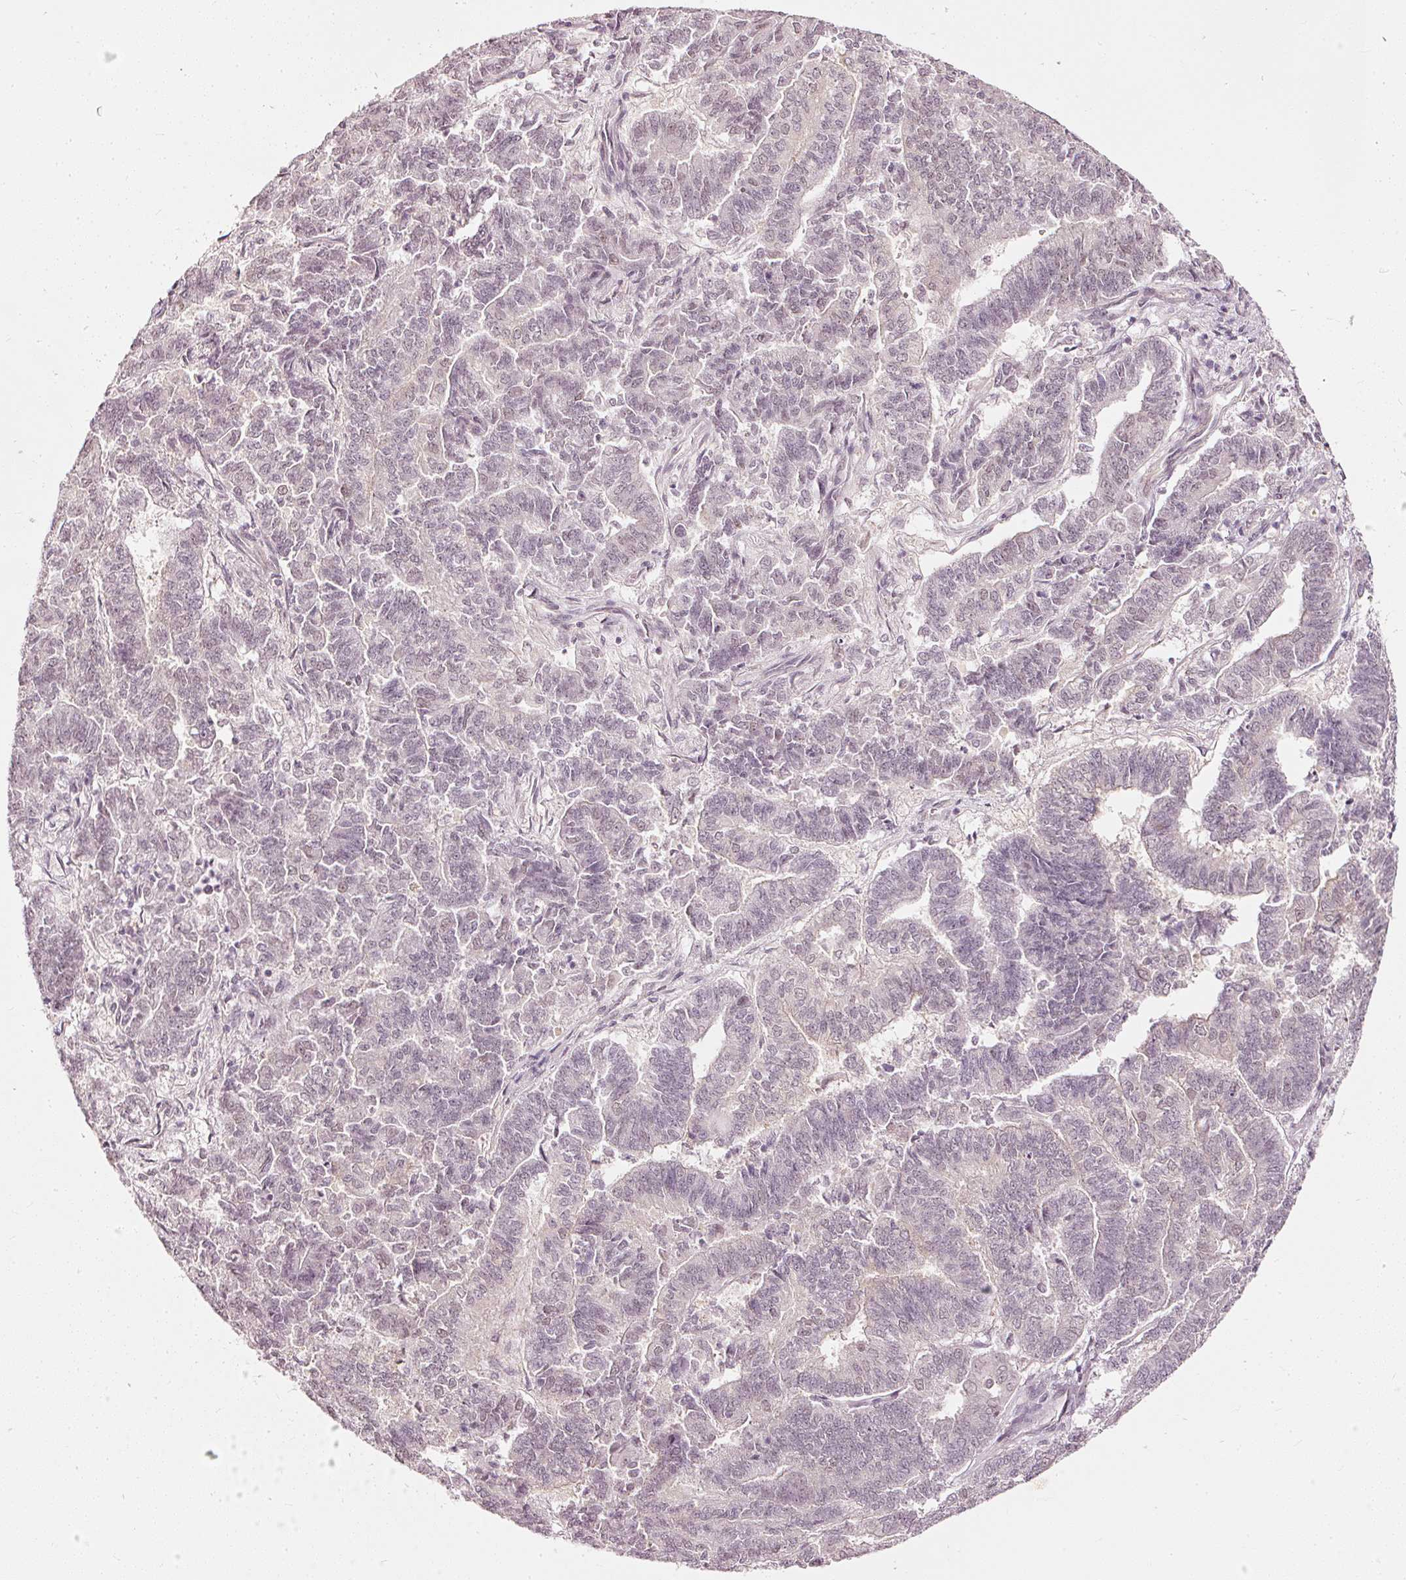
{"staining": {"intensity": "negative", "quantity": "none", "location": "none"}, "tissue": "endometrial cancer", "cell_type": "Tumor cells", "image_type": "cancer", "snomed": [{"axis": "morphology", "description": "Adenocarcinoma, NOS"}, {"axis": "topography", "description": "Endometrium"}], "caption": "There is no significant expression in tumor cells of endometrial cancer.", "gene": "DRD2", "patient": {"sex": "female", "age": 72}}